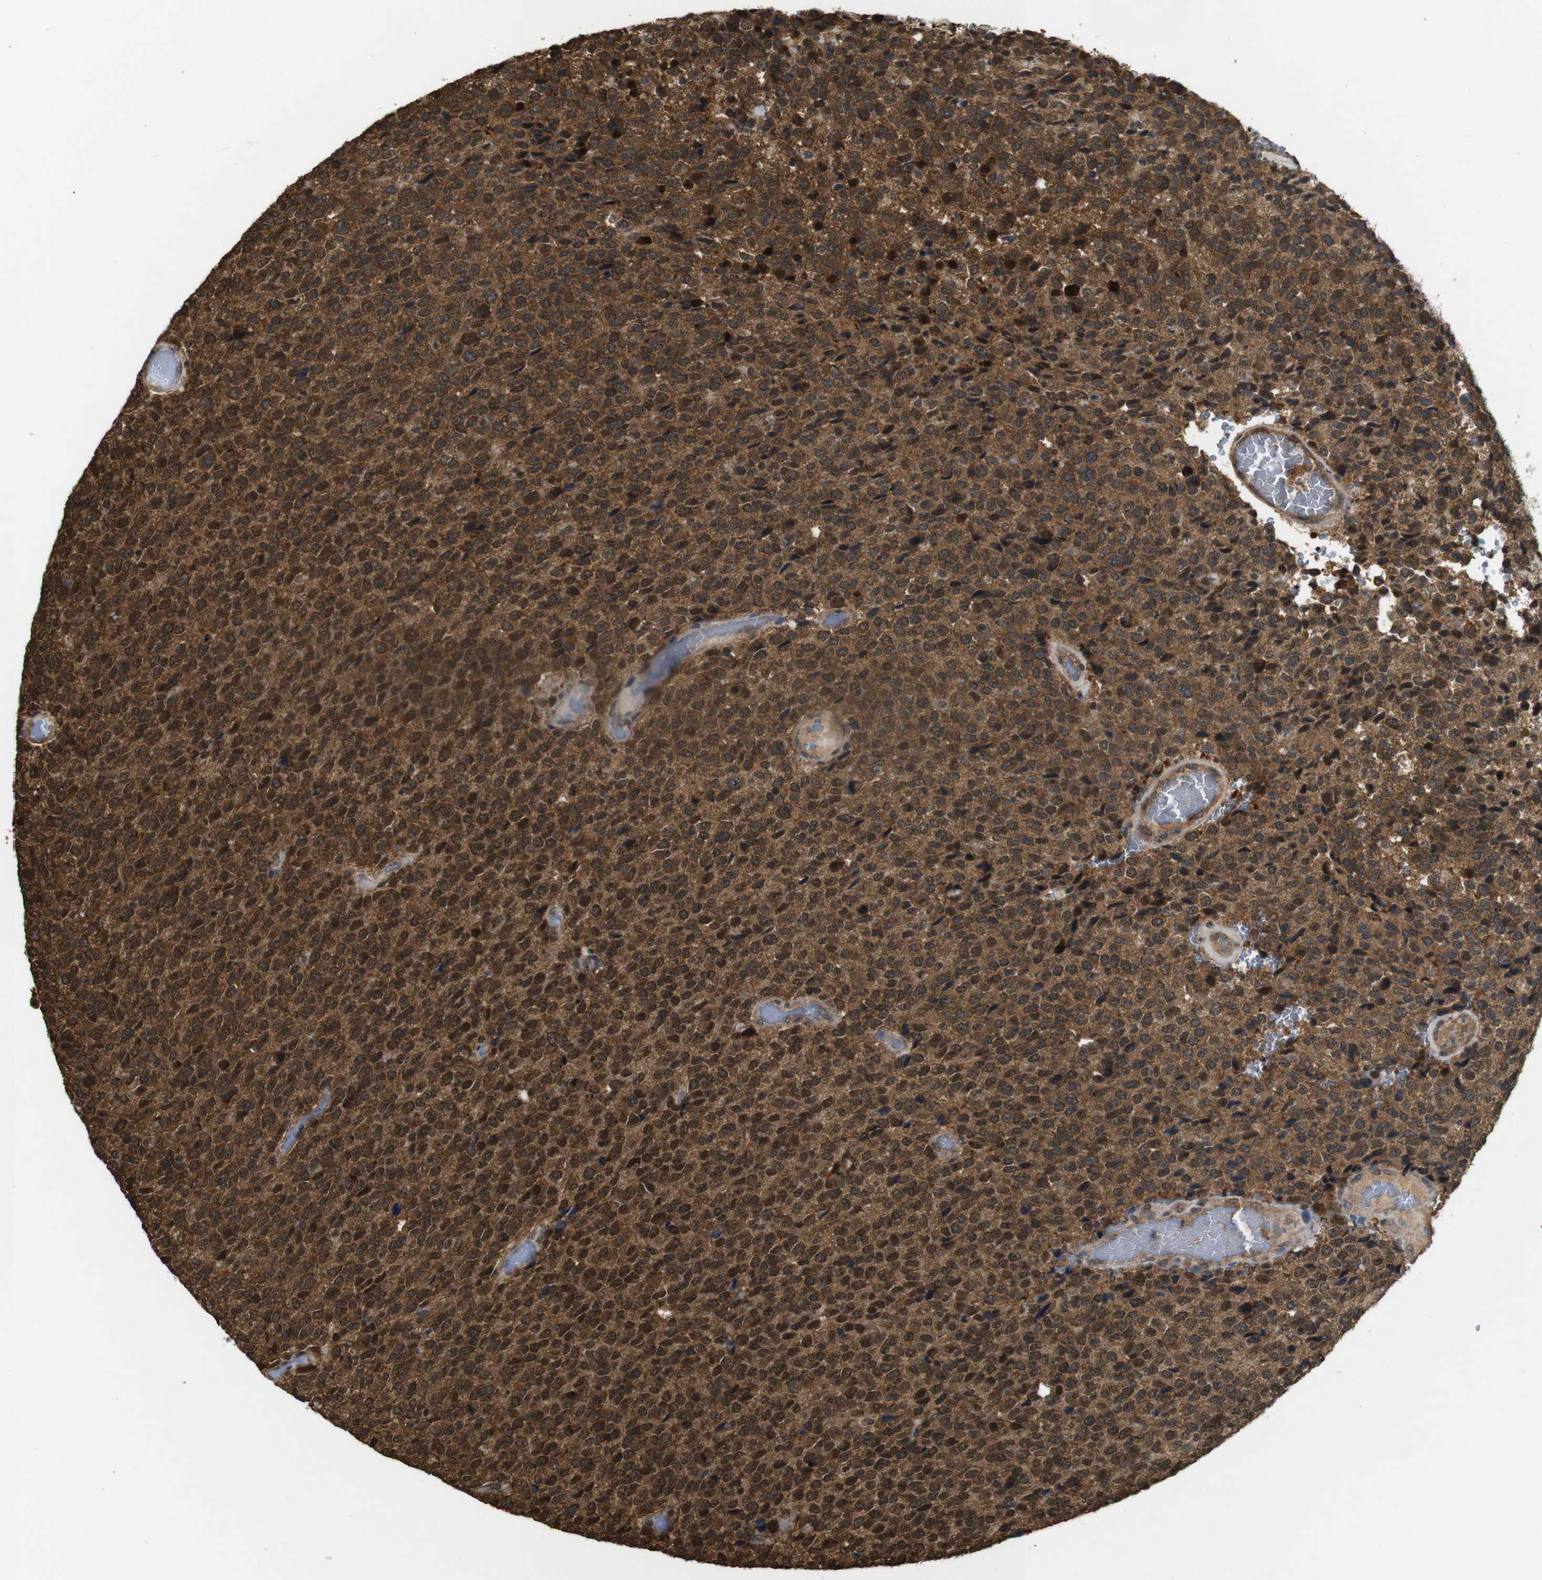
{"staining": {"intensity": "strong", "quantity": ">75%", "location": "cytoplasmic/membranous,nuclear"}, "tissue": "glioma", "cell_type": "Tumor cells", "image_type": "cancer", "snomed": [{"axis": "morphology", "description": "Glioma, malignant, High grade"}, {"axis": "topography", "description": "pancreas cauda"}], "caption": "Tumor cells demonstrate high levels of strong cytoplasmic/membranous and nuclear staining in approximately >75% of cells in malignant high-grade glioma.", "gene": "YWHAG", "patient": {"sex": "male", "age": 60}}